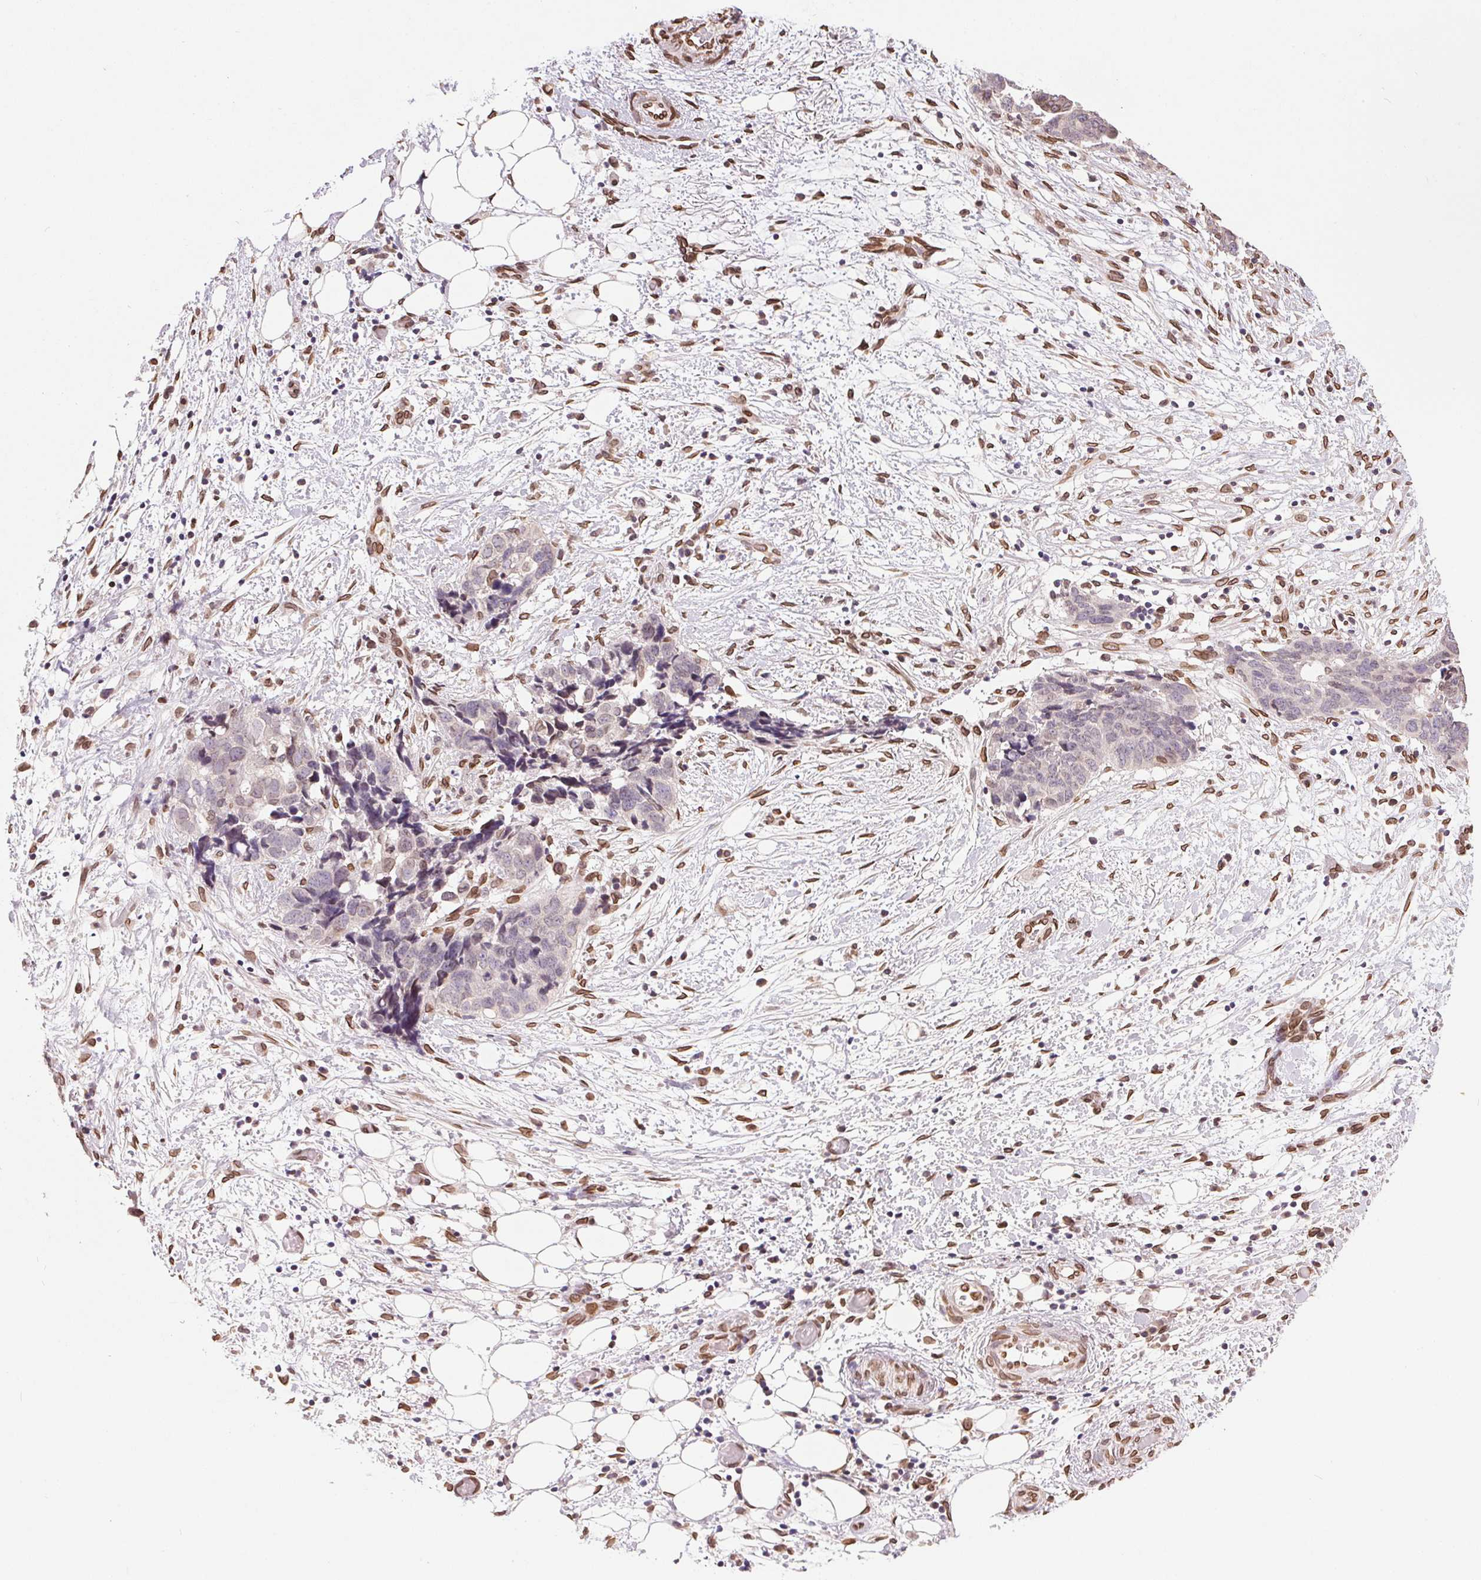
{"staining": {"intensity": "weak", "quantity": "25%-75%", "location": "nuclear"}, "tissue": "ovarian cancer", "cell_type": "Tumor cells", "image_type": "cancer", "snomed": [{"axis": "morphology", "description": "Cystadenocarcinoma, serous, NOS"}, {"axis": "topography", "description": "Ovary"}], "caption": "DAB immunohistochemical staining of ovarian cancer (serous cystadenocarcinoma) exhibits weak nuclear protein expression in about 25%-75% of tumor cells.", "gene": "TMEM175", "patient": {"sex": "female", "age": 69}}